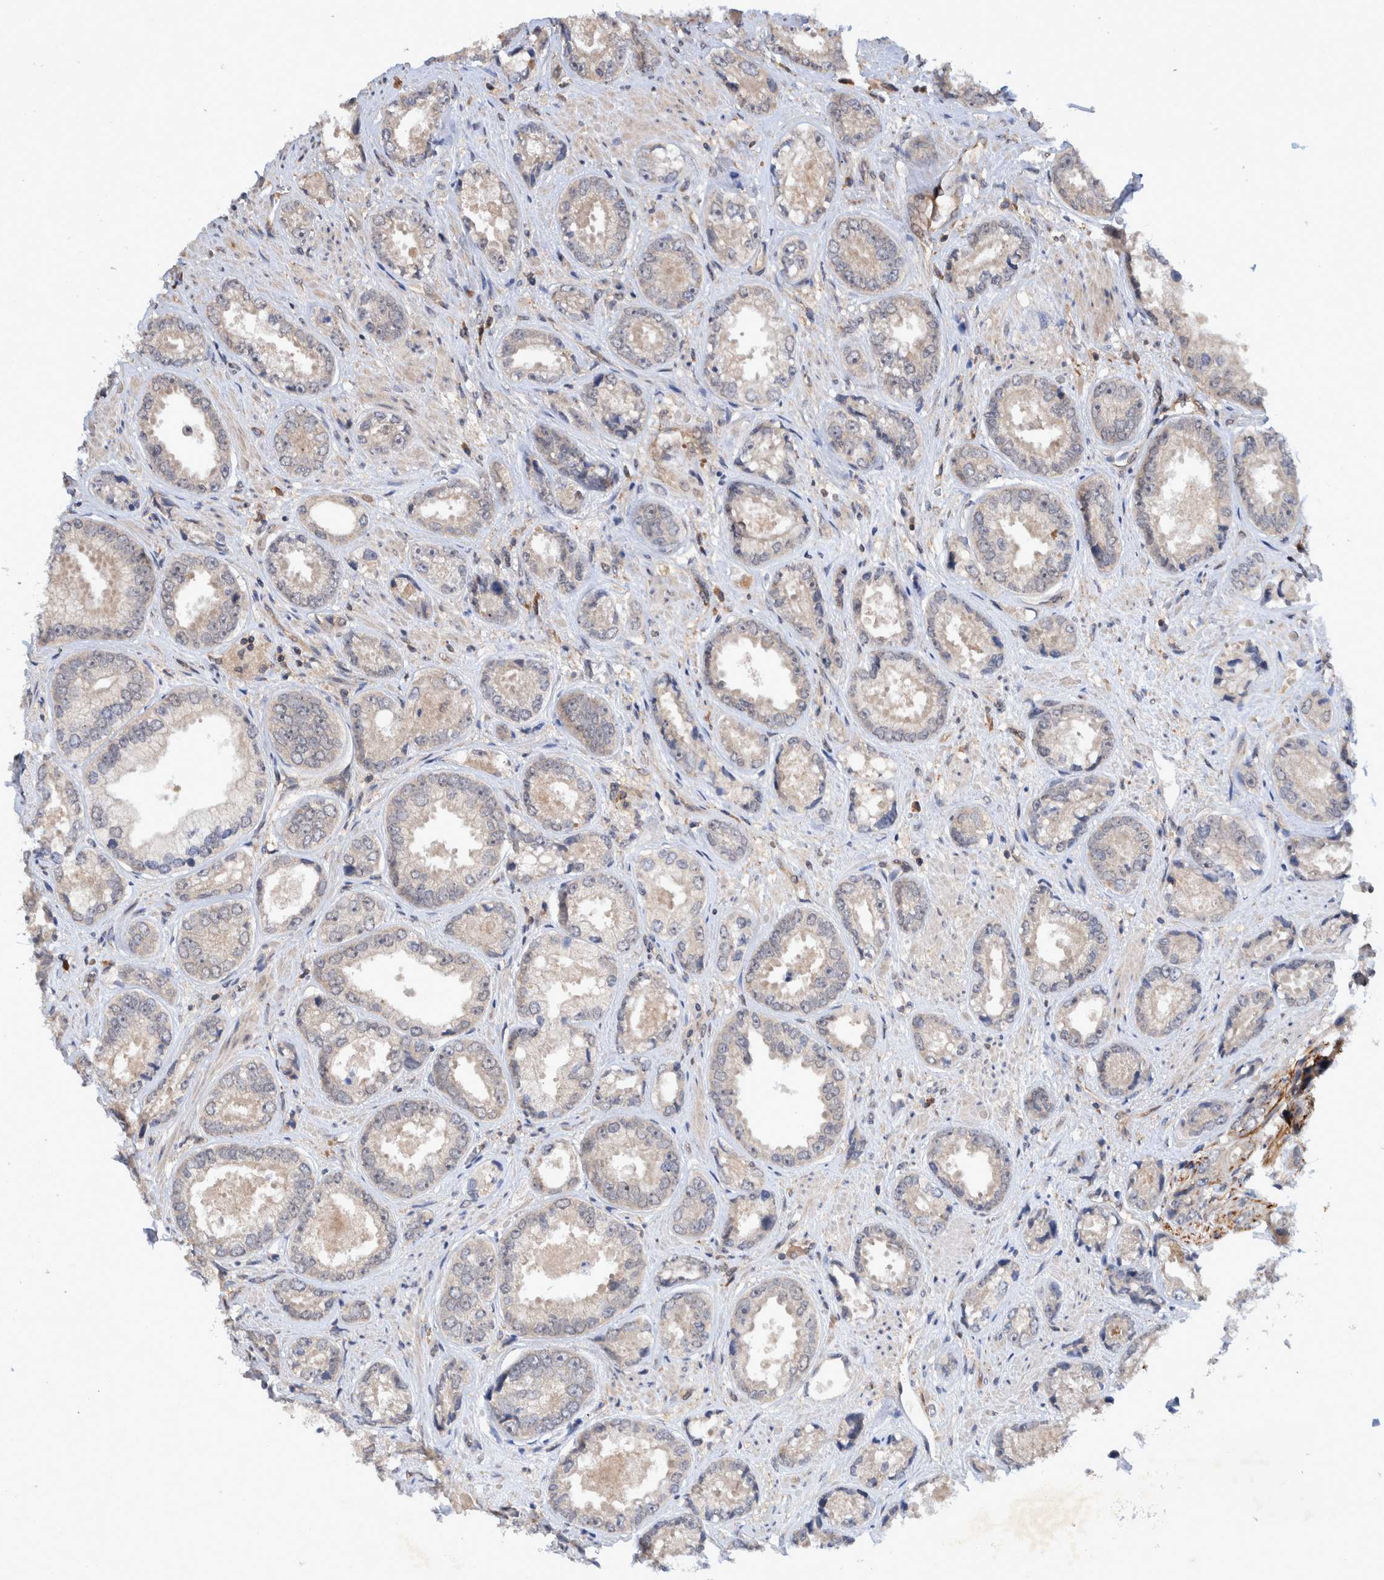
{"staining": {"intensity": "negative", "quantity": "none", "location": "none"}, "tissue": "prostate cancer", "cell_type": "Tumor cells", "image_type": "cancer", "snomed": [{"axis": "morphology", "description": "Adenocarcinoma, High grade"}, {"axis": "topography", "description": "Prostate"}], "caption": "Human high-grade adenocarcinoma (prostate) stained for a protein using immunohistochemistry (IHC) demonstrates no expression in tumor cells.", "gene": "PLPBP", "patient": {"sex": "male", "age": 61}}